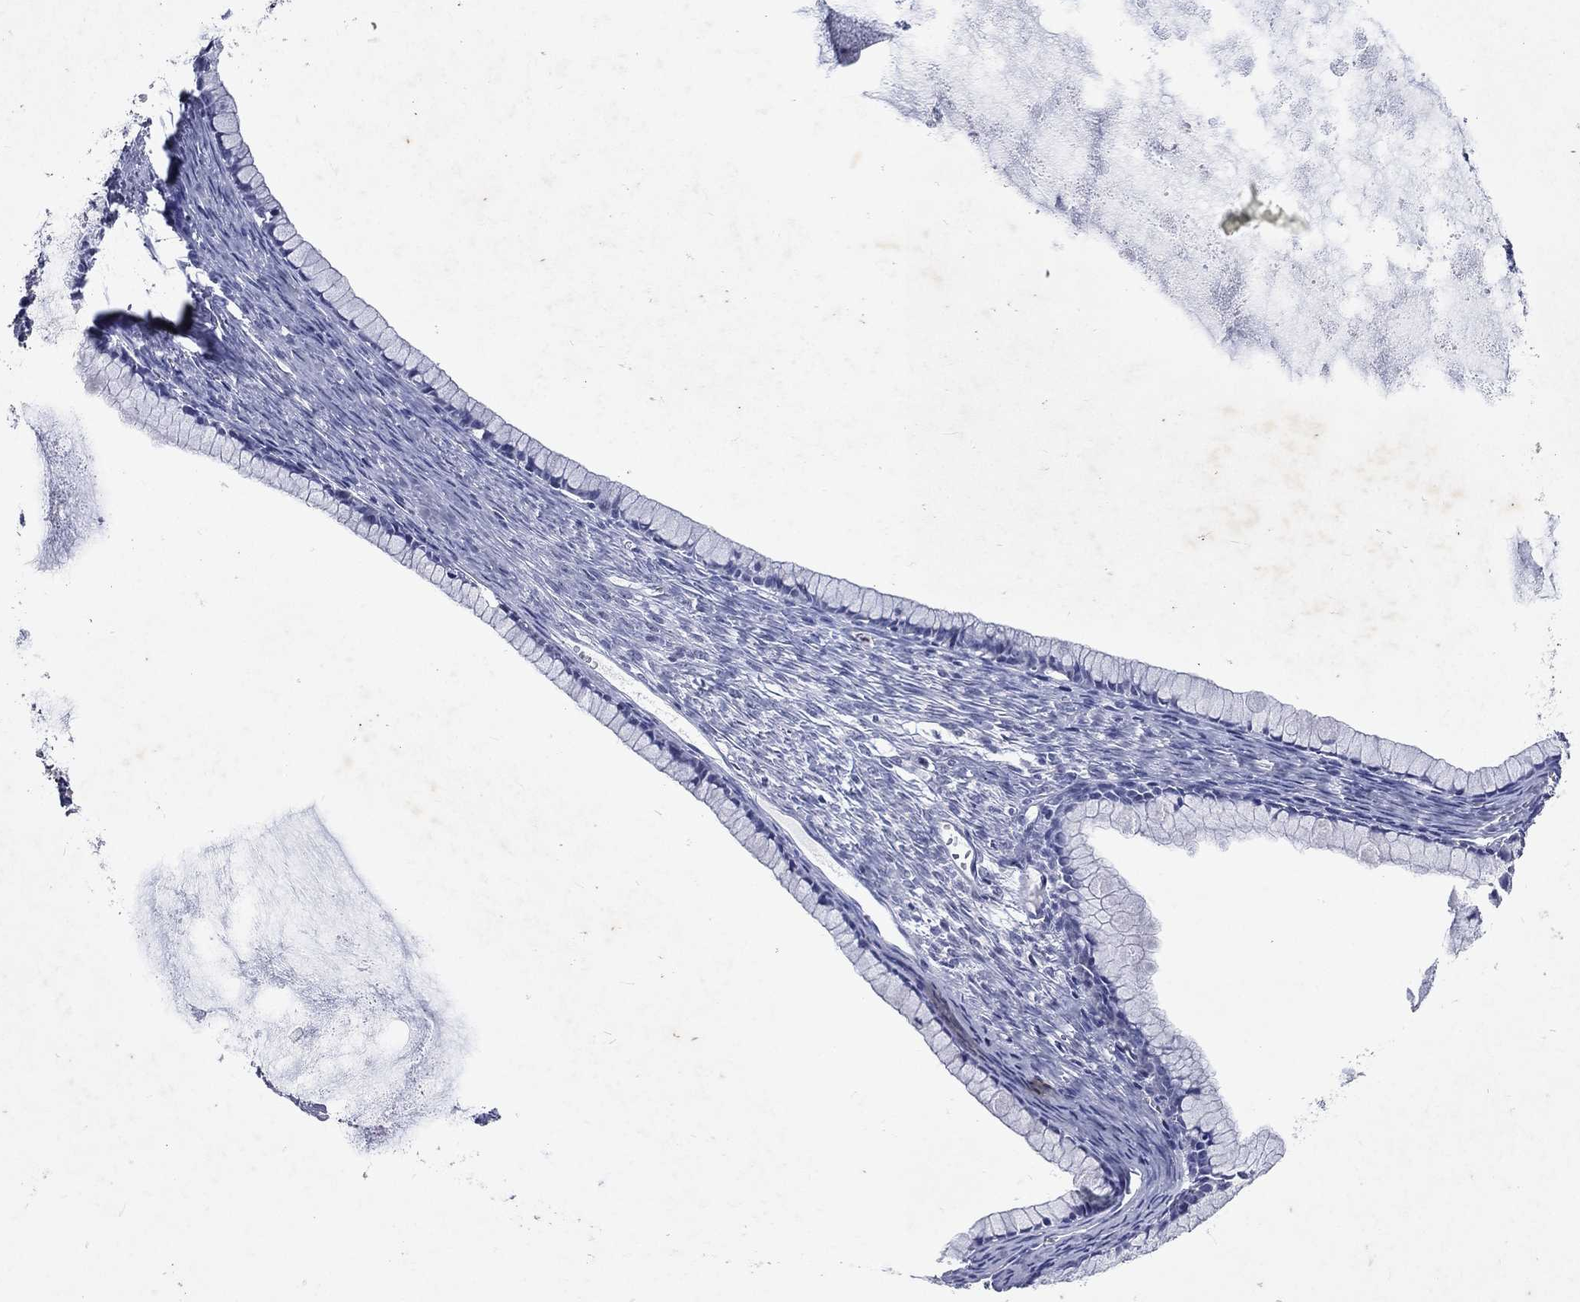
{"staining": {"intensity": "negative", "quantity": "none", "location": "none"}, "tissue": "ovarian cancer", "cell_type": "Tumor cells", "image_type": "cancer", "snomed": [{"axis": "morphology", "description": "Cystadenocarcinoma, mucinous, NOS"}, {"axis": "topography", "description": "Ovary"}], "caption": "This histopathology image is of mucinous cystadenocarcinoma (ovarian) stained with immunohistochemistry to label a protein in brown with the nuclei are counter-stained blue. There is no staining in tumor cells. Nuclei are stained in blue.", "gene": "SLC34A2", "patient": {"sex": "female", "age": 41}}